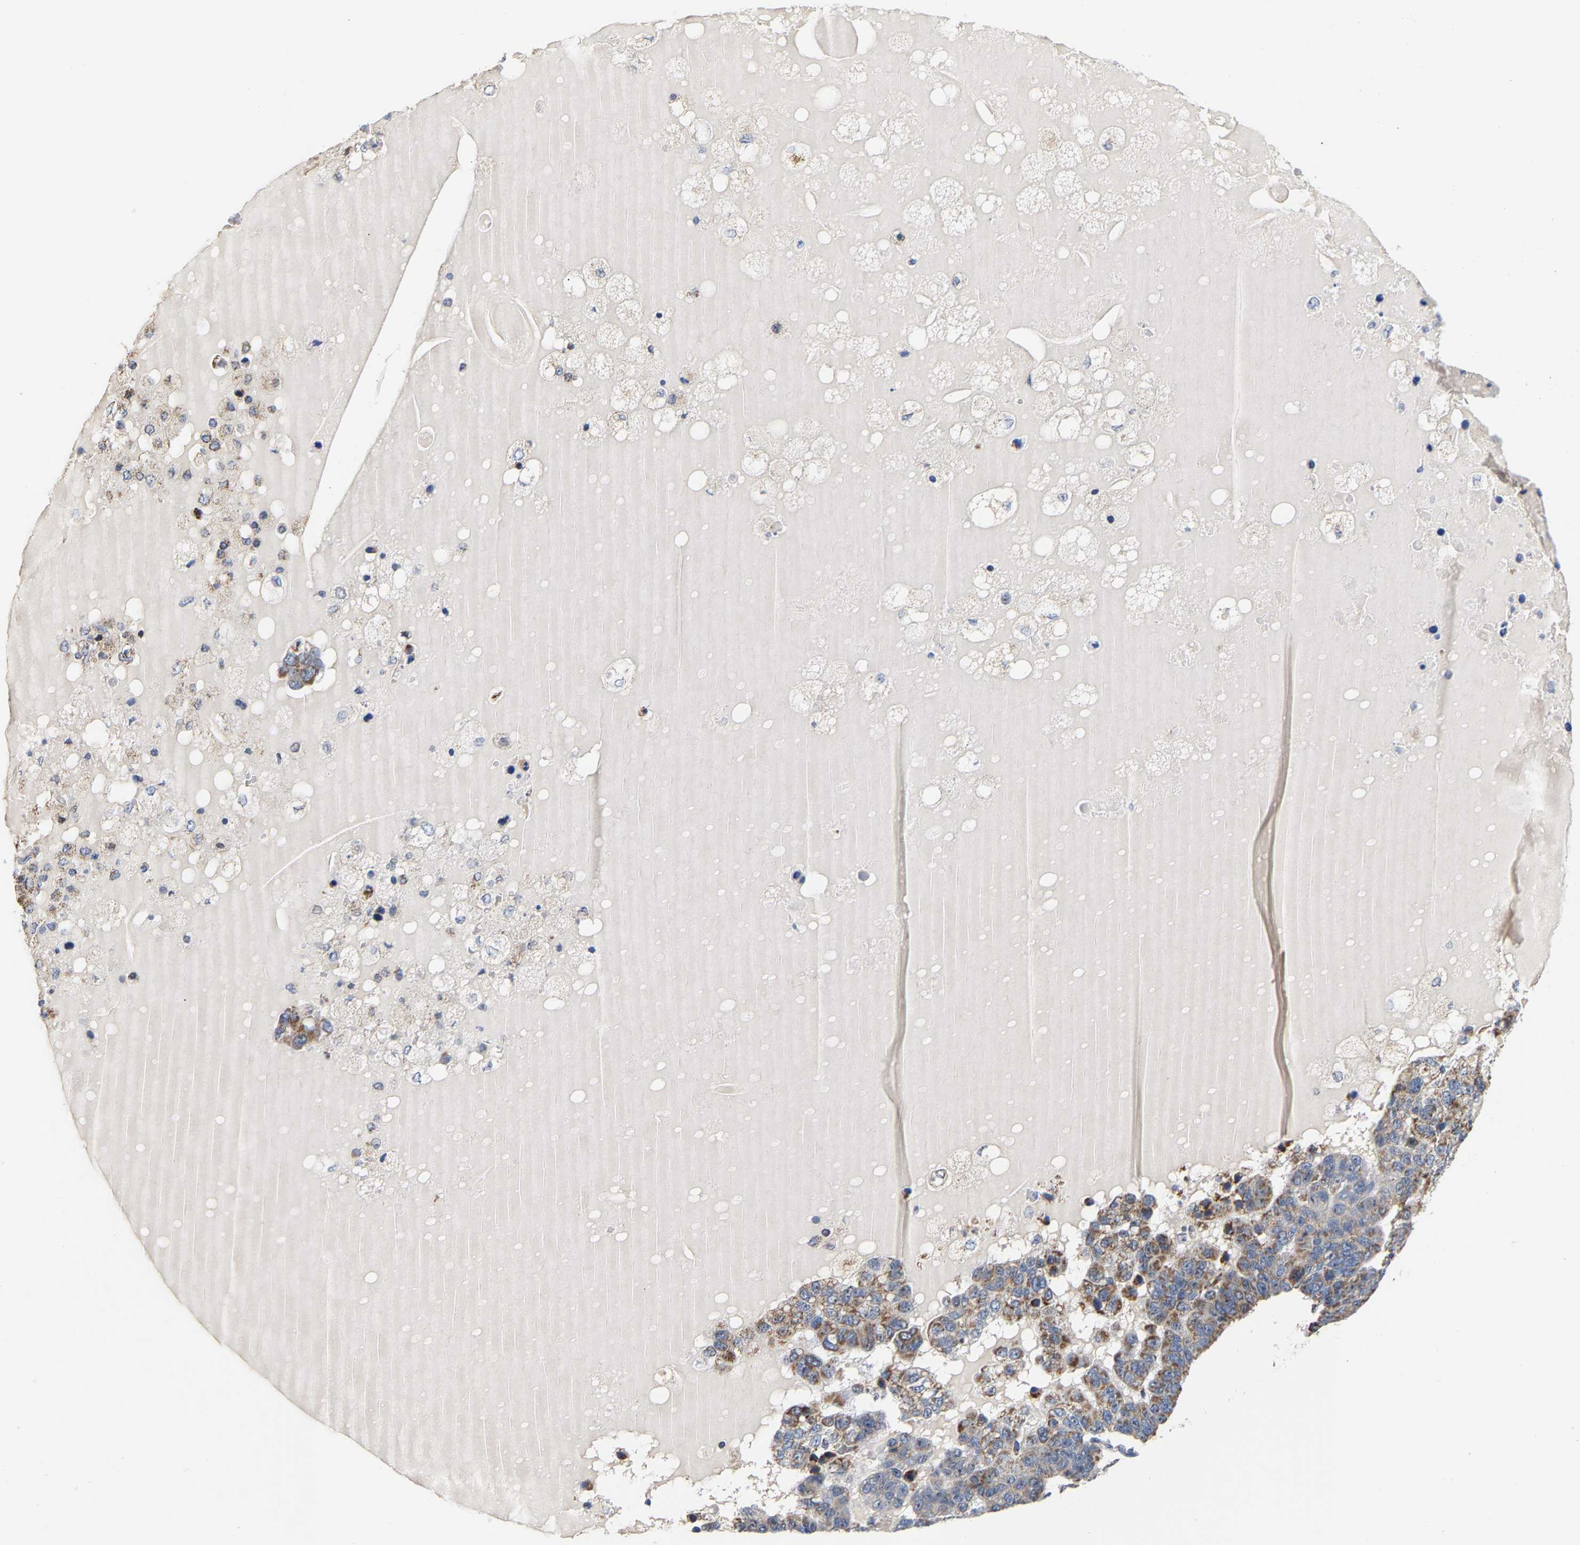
{"staining": {"intensity": "moderate", "quantity": ">75%", "location": "cytoplasmic/membranous"}, "tissue": "pancreatic cancer", "cell_type": "Tumor cells", "image_type": "cancer", "snomed": [{"axis": "morphology", "description": "Adenocarcinoma, NOS"}, {"axis": "topography", "description": "Pancreas"}], "caption": "Pancreatic cancer stained for a protein (brown) demonstrates moderate cytoplasmic/membranous positive positivity in about >75% of tumor cells.", "gene": "PCNT", "patient": {"sex": "female", "age": 61}}